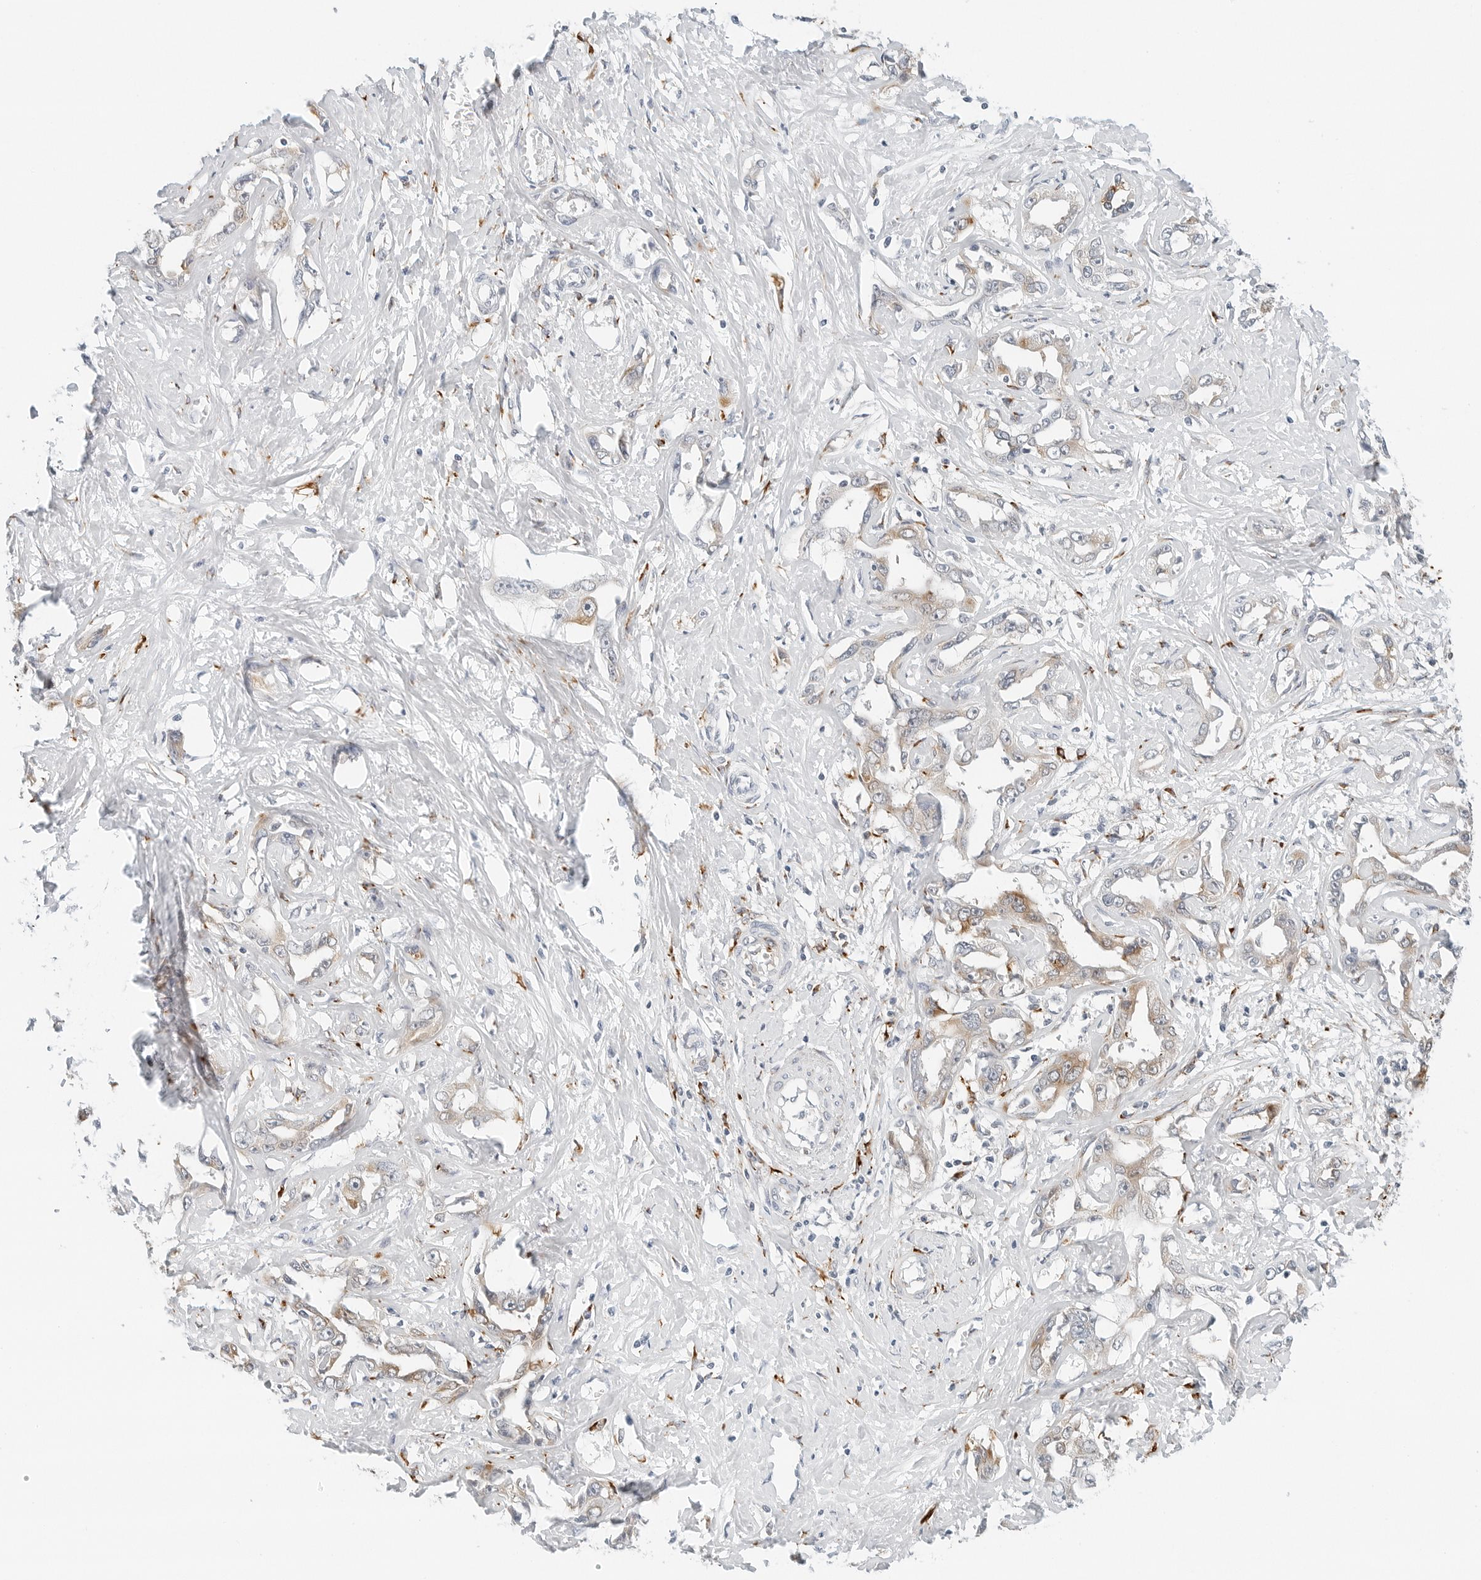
{"staining": {"intensity": "weak", "quantity": "25%-75%", "location": "cytoplasmic/membranous"}, "tissue": "liver cancer", "cell_type": "Tumor cells", "image_type": "cancer", "snomed": [{"axis": "morphology", "description": "Cholangiocarcinoma"}, {"axis": "topography", "description": "Liver"}], "caption": "Brown immunohistochemical staining in liver cancer (cholangiocarcinoma) displays weak cytoplasmic/membranous staining in about 25%-75% of tumor cells.", "gene": "P4HA2", "patient": {"sex": "male", "age": 59}}